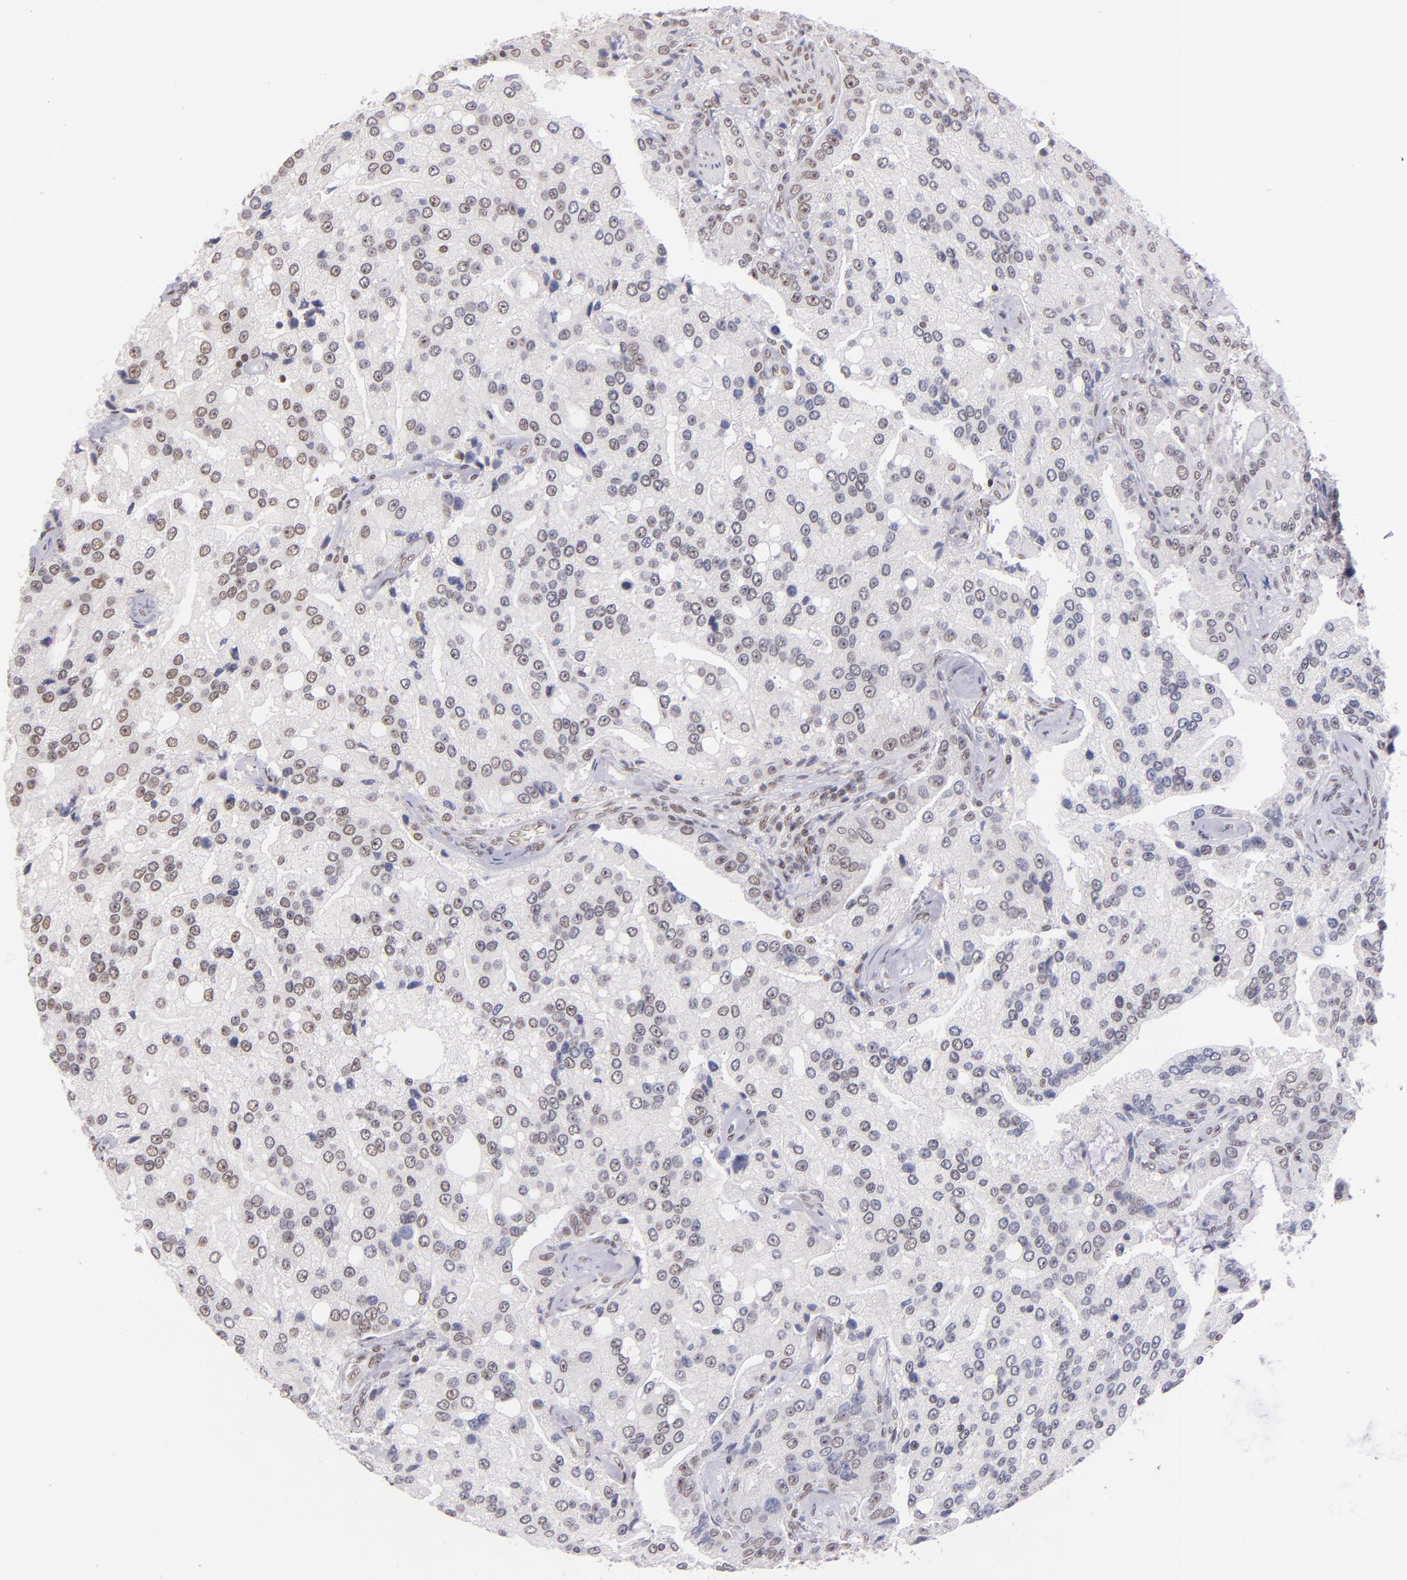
{"staining": {"intensity": "weak", "quantity": "<25%", "location": "nuclear"}, "tissue": "prostate cancer", "cell_type": "Tumor cells", "image_type": "cancer", "snomed": [{"axis": "morphology", "description": "Adenocarcinoma, Medium grade"}, {"axis": "topography", "description": "Prostate"}], "caption": "Human medium-grade adenocarcinoma (prostate) stained for a protein using immunohistochemistry (IHC) exhibits no expression in tumor cells.", "gene": "ZNF148", "patient": {"sex": "male", "age": 72}}